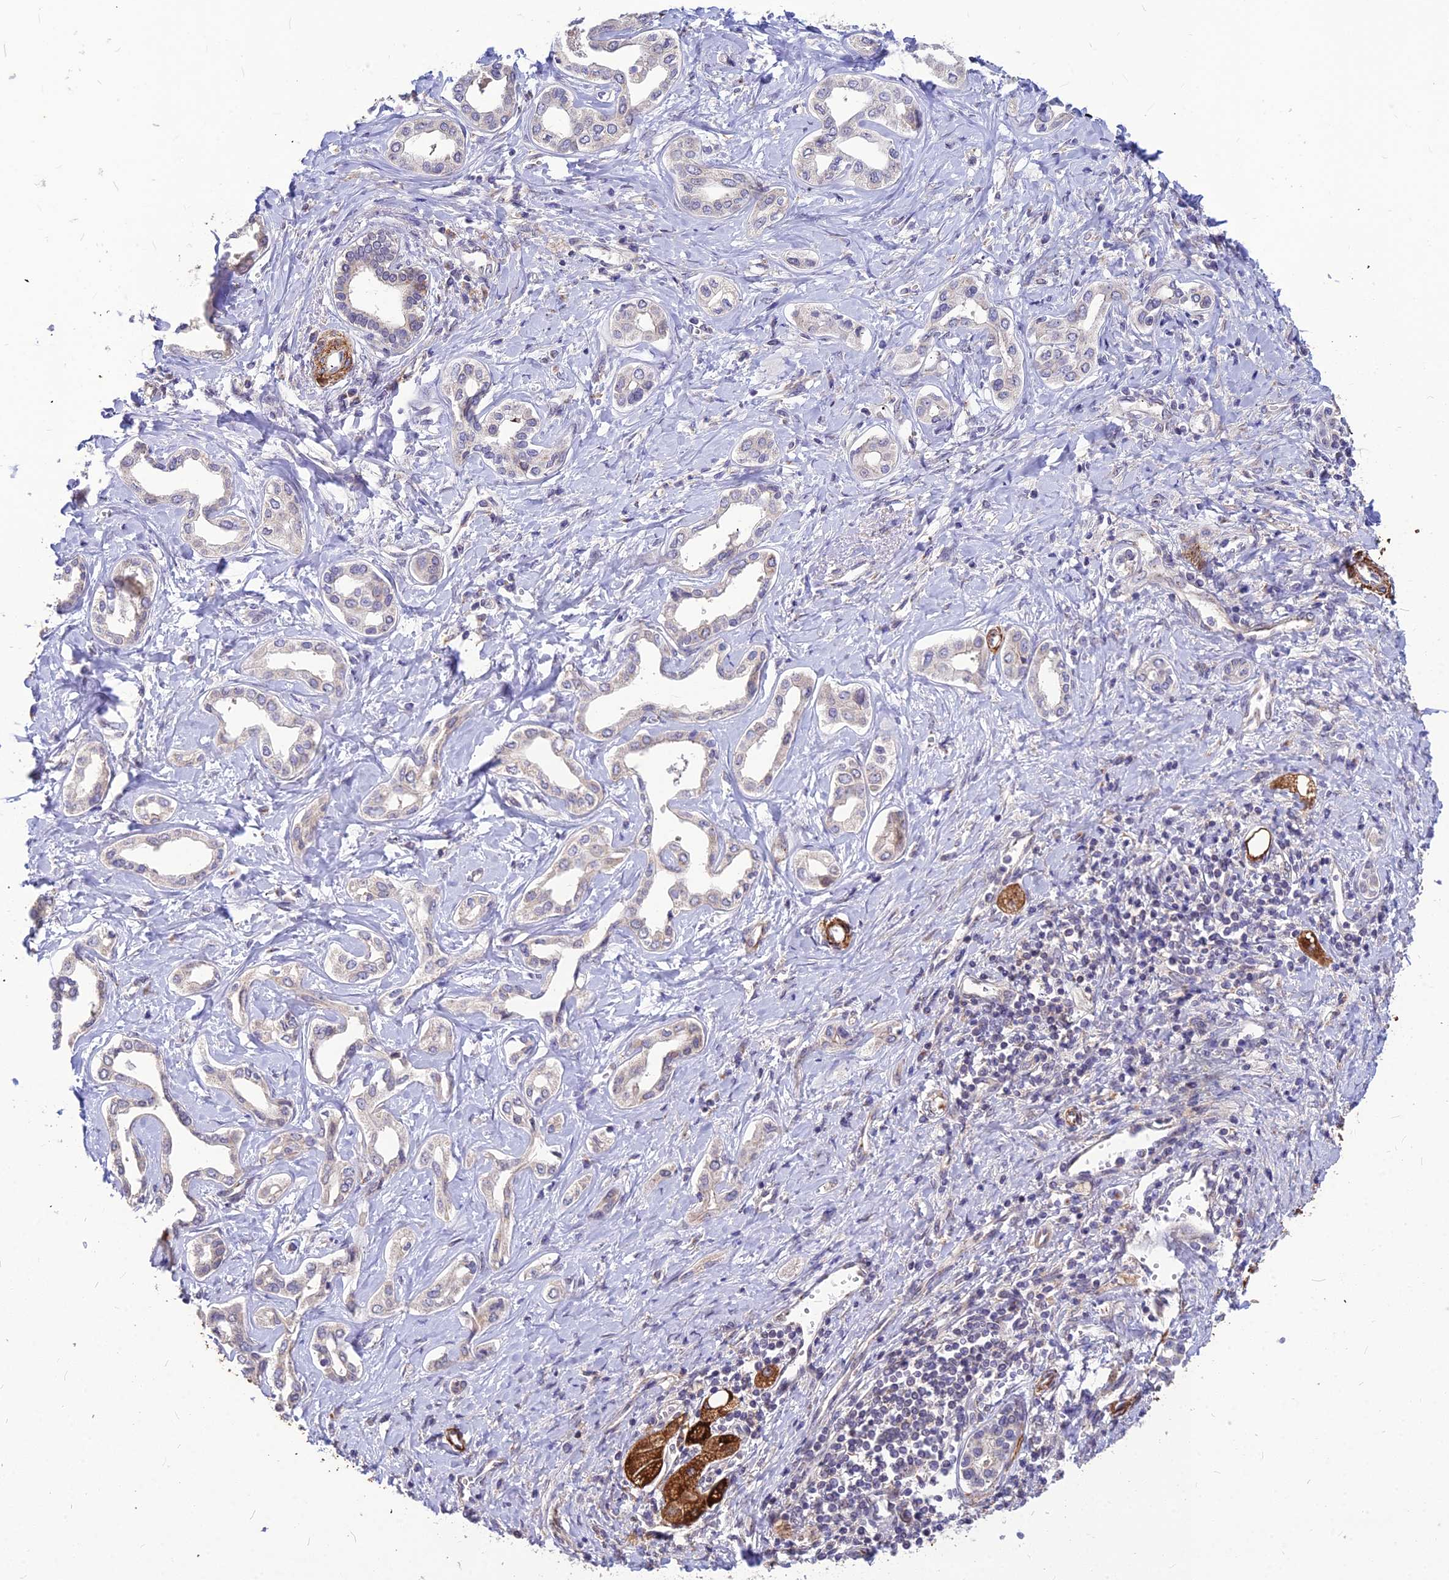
{"staining": {"intensity": "negative", "quantity": "none", "location": "none"}, "tissue": "liver cancer", "cell_type": "Tumor cells", "image_type": "cancer", "snomed": [{"axis": "morphology", "description": "Cholangiocarcinoma"}, {"axis": "topography", "description": "Liver"}], "caption": "Liver cancer (cholangiocarcinoma) stained for a protein using IHC reveals no positivity tumor cells.", "gene": "LEKR1", "patient": {"sex": "female", "age": 77}}